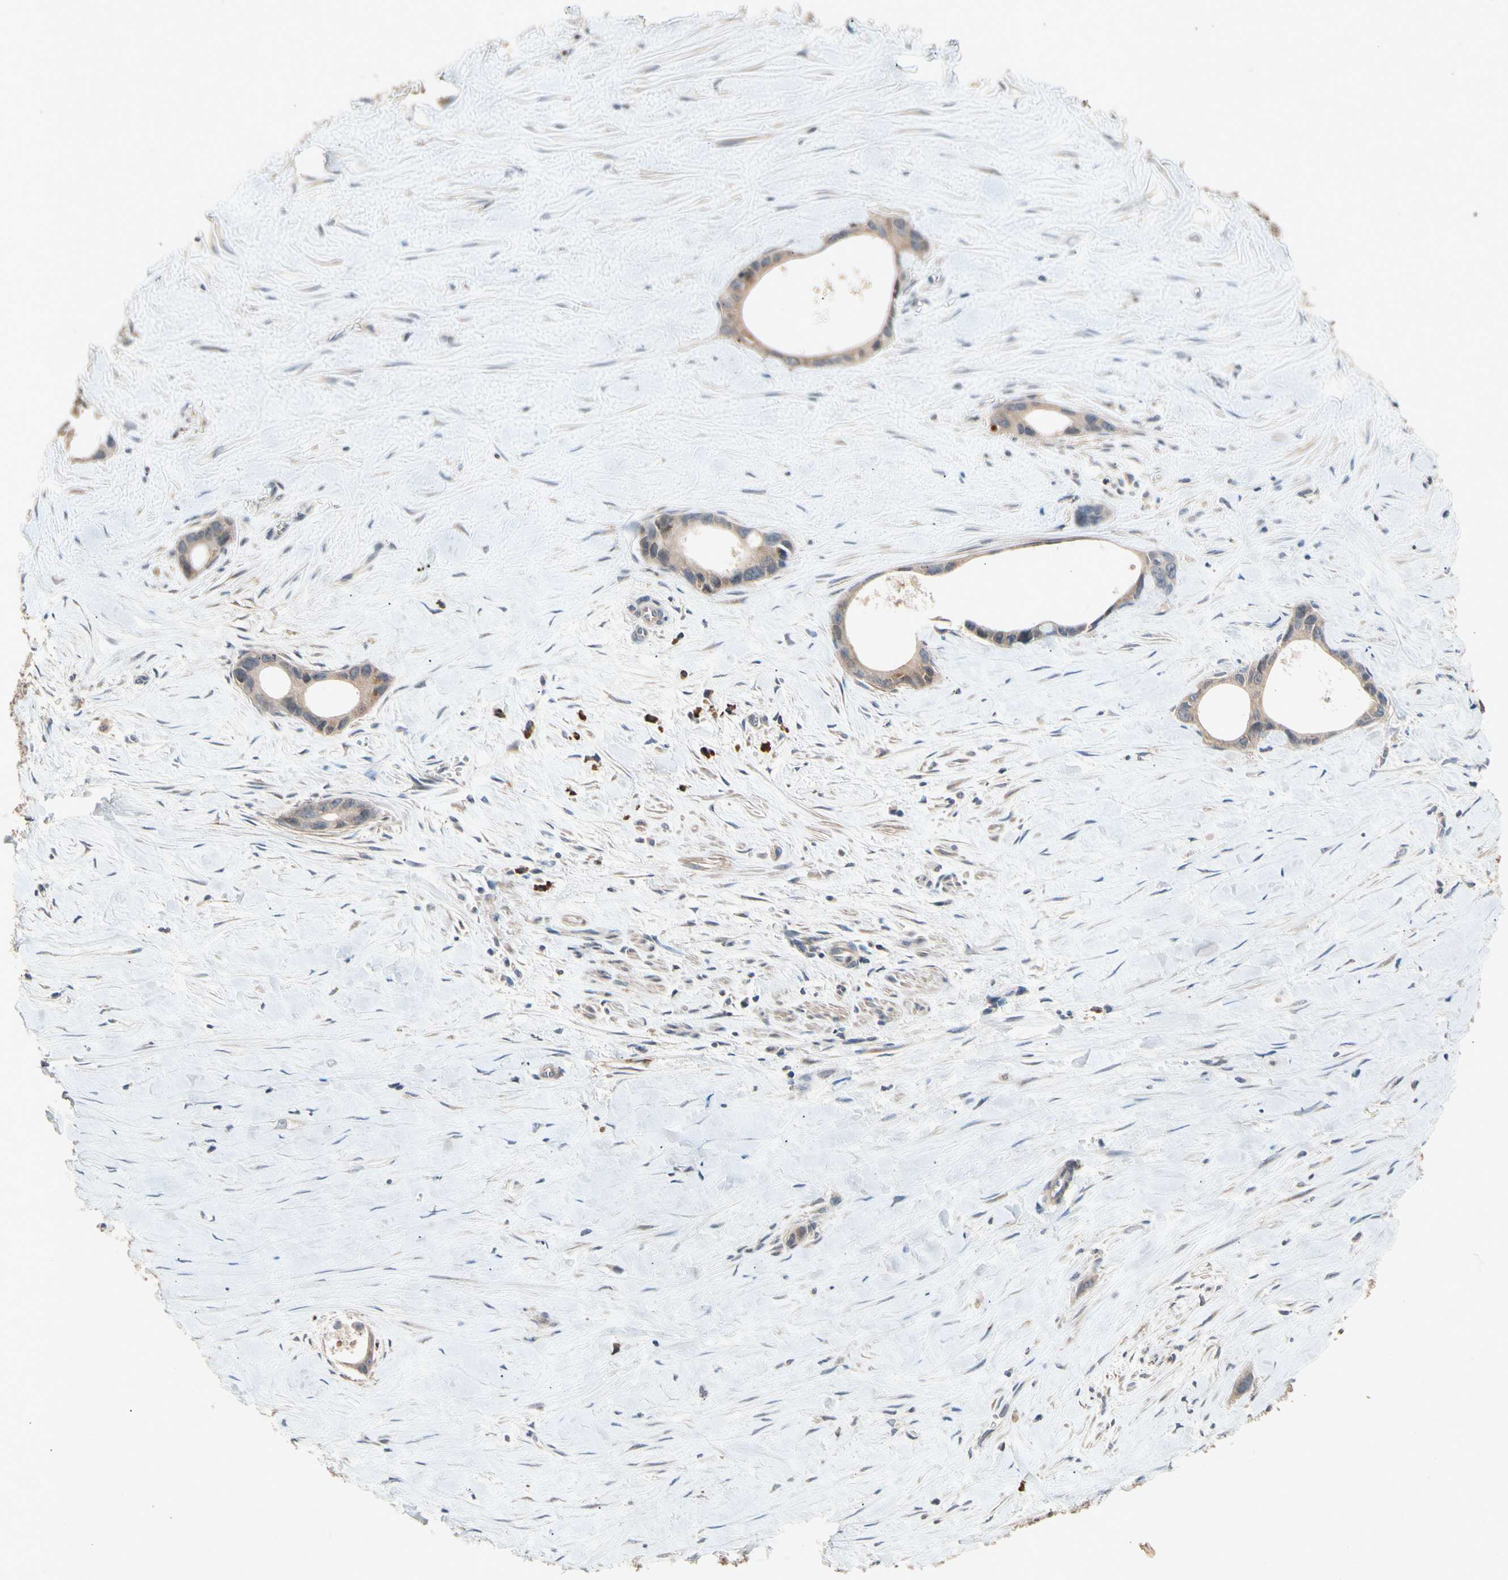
{"staining": {"intensity": "weak", "quantity": ">75%", "location": "cytoplasmic/membranous"}, "tissue": "liver cancer", "cell_type": "Tumor cells", "image_type": "cancer", "snomed": [{"axis": "morphology", "description": "Cholangiocarcinoma"}, {"axis": "topography", "description": "Liver"}], "caption": "Liver cholangiocarcinoma stained with a brown dye reveals weak cytoplasmic/membranous positive expression in about >75% of tumor cells.", "gene": "PRDX4", "patient": {"sex": "female", "age": 55}}